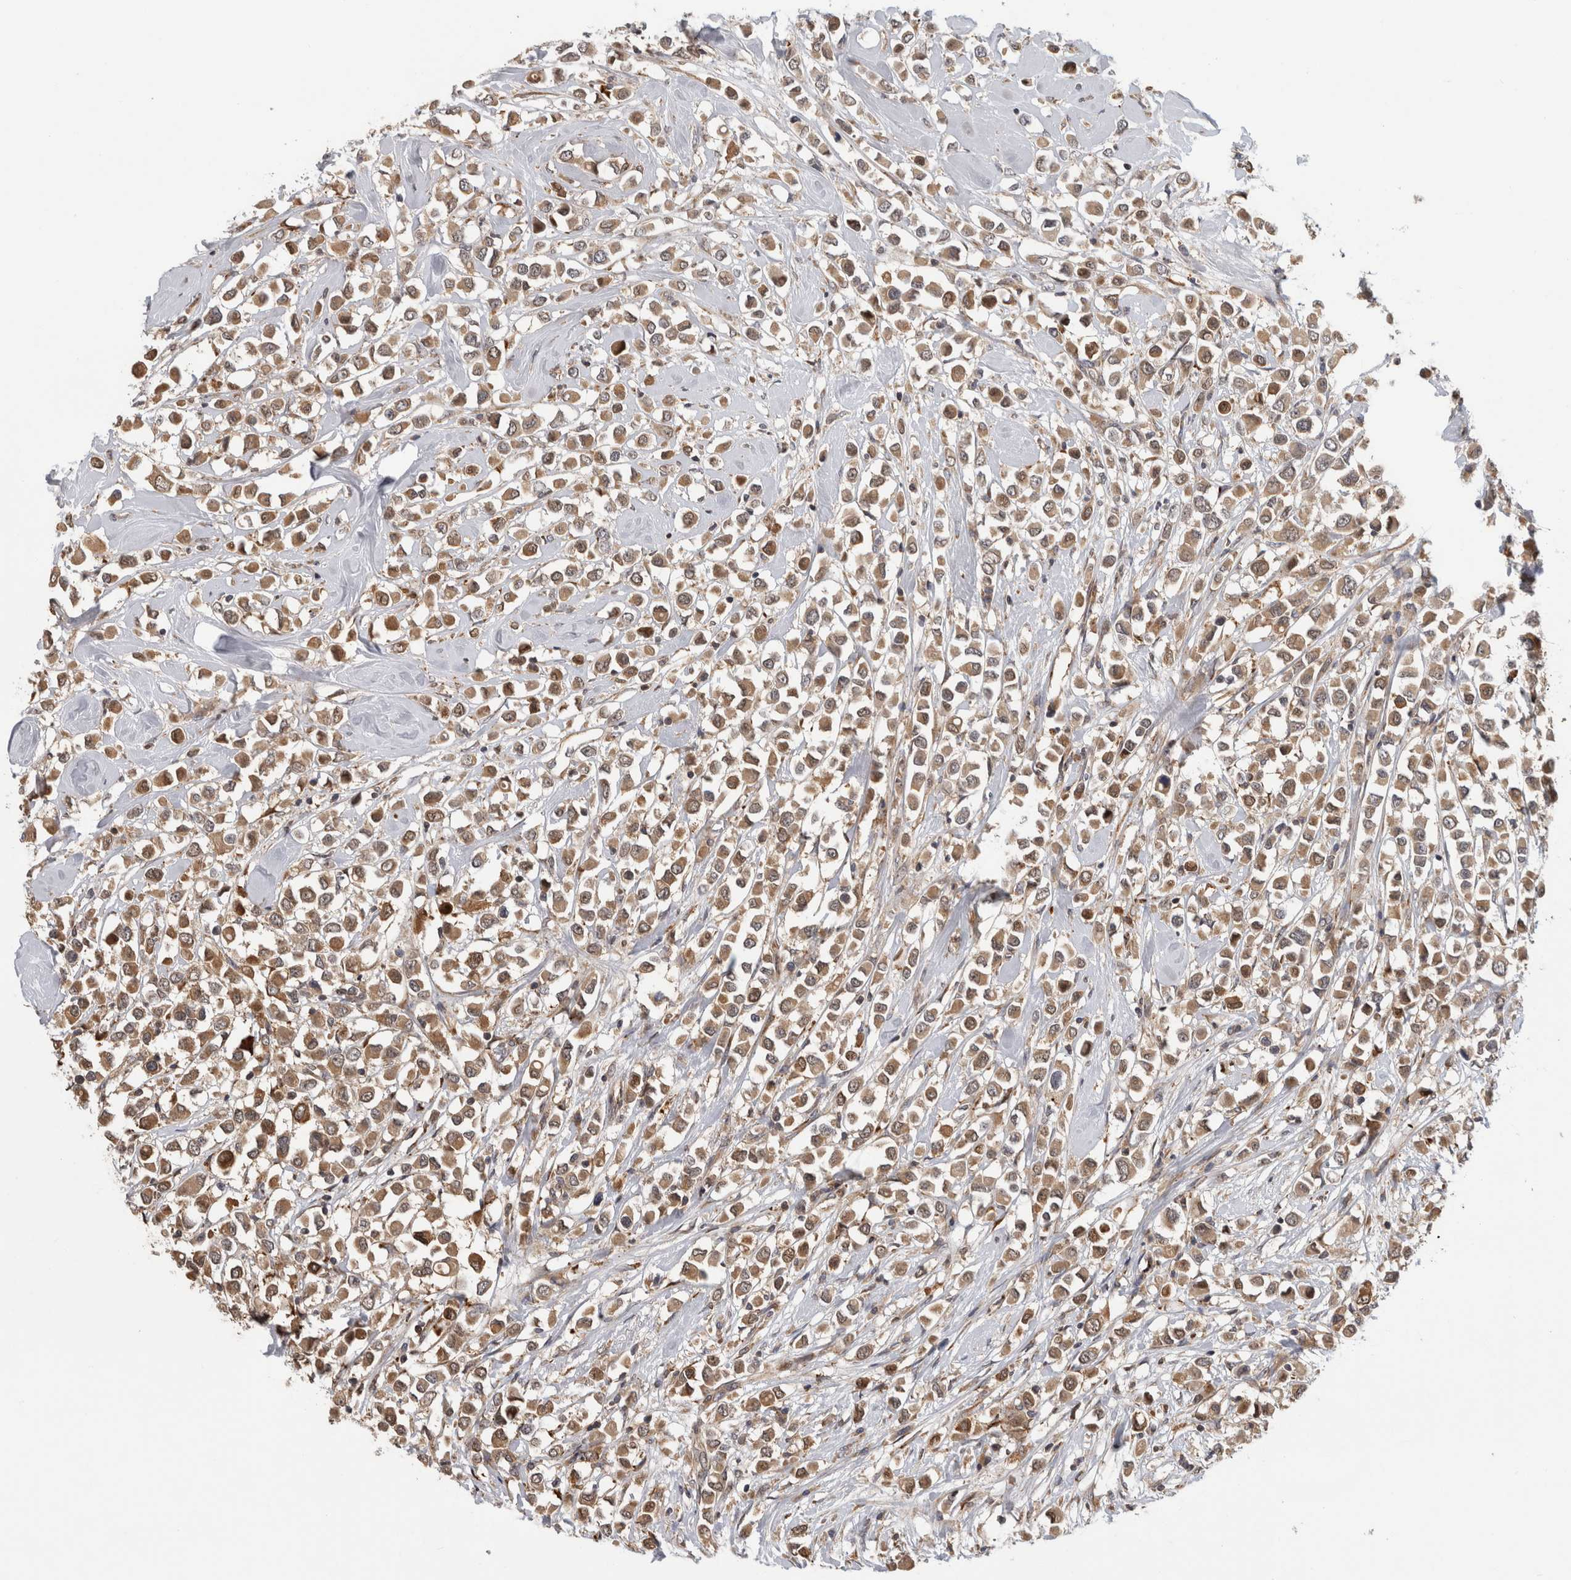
{"staining": {"intensity": "moderate", "quantity": ">75%", "location": "cytoplasmic/membranous"}, "tissue": "breast cancer", "cell_type": "Tumor cells", "image_type": "cancer", "snomed": [{"axis": "morphology", "description": "Duct carcinoma"}, {"axis": "topography", "description": "Breast"}], "caption": "DAB (3,3'-diaminobenzidine) immunohistochemical staining of breast cancer (intraductal carcinoma) shows moderate cytoplasmic/membranous protein positivity in approximately >75% of tumor cells.", "gene": "PARP6", "patient": {"sex": "female", "age": 61}}